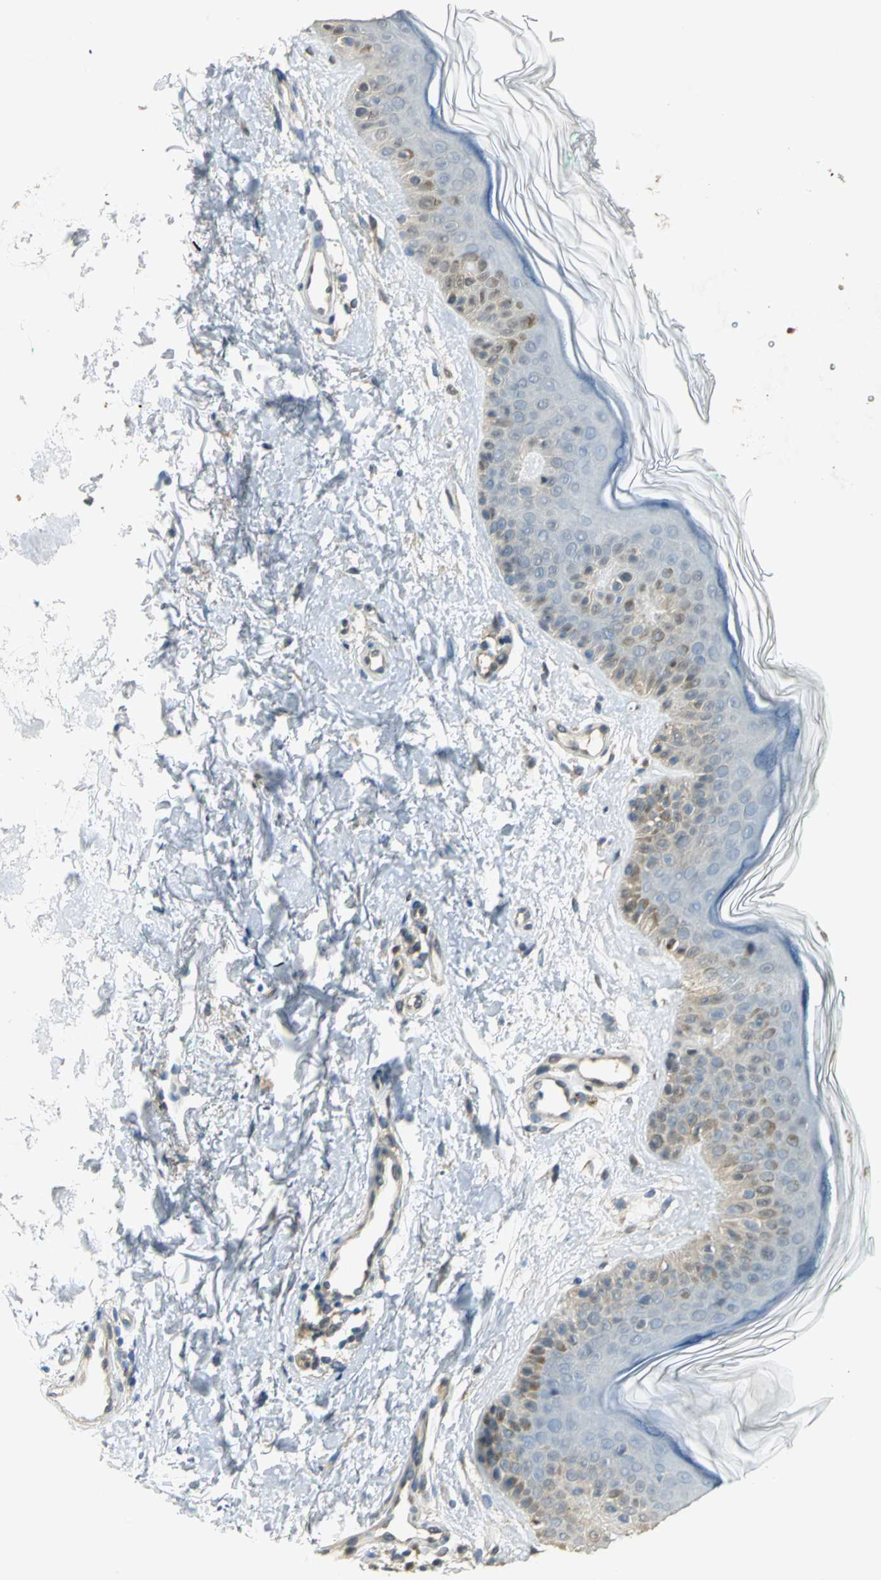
{"staining": {"intensity": "weak", "quantity": "25%-75%", "location": "cytoplasmic/membranous"}, "tissue": "skin", "cell_type": "Fibroblasts", "image_type": "normal", "snomed": [{"axis": "morphology", "description": "Normal tissue, NOS"}, {"axis": "topography", "description": "Skin"}], "caption": "A low amount of weak cytoplasmic/membranous expression is seen in about 25%-75% of fibroblasts in normal skin.", "gene": "PARK7", "patient": {"sex": "male", "age": 71}}